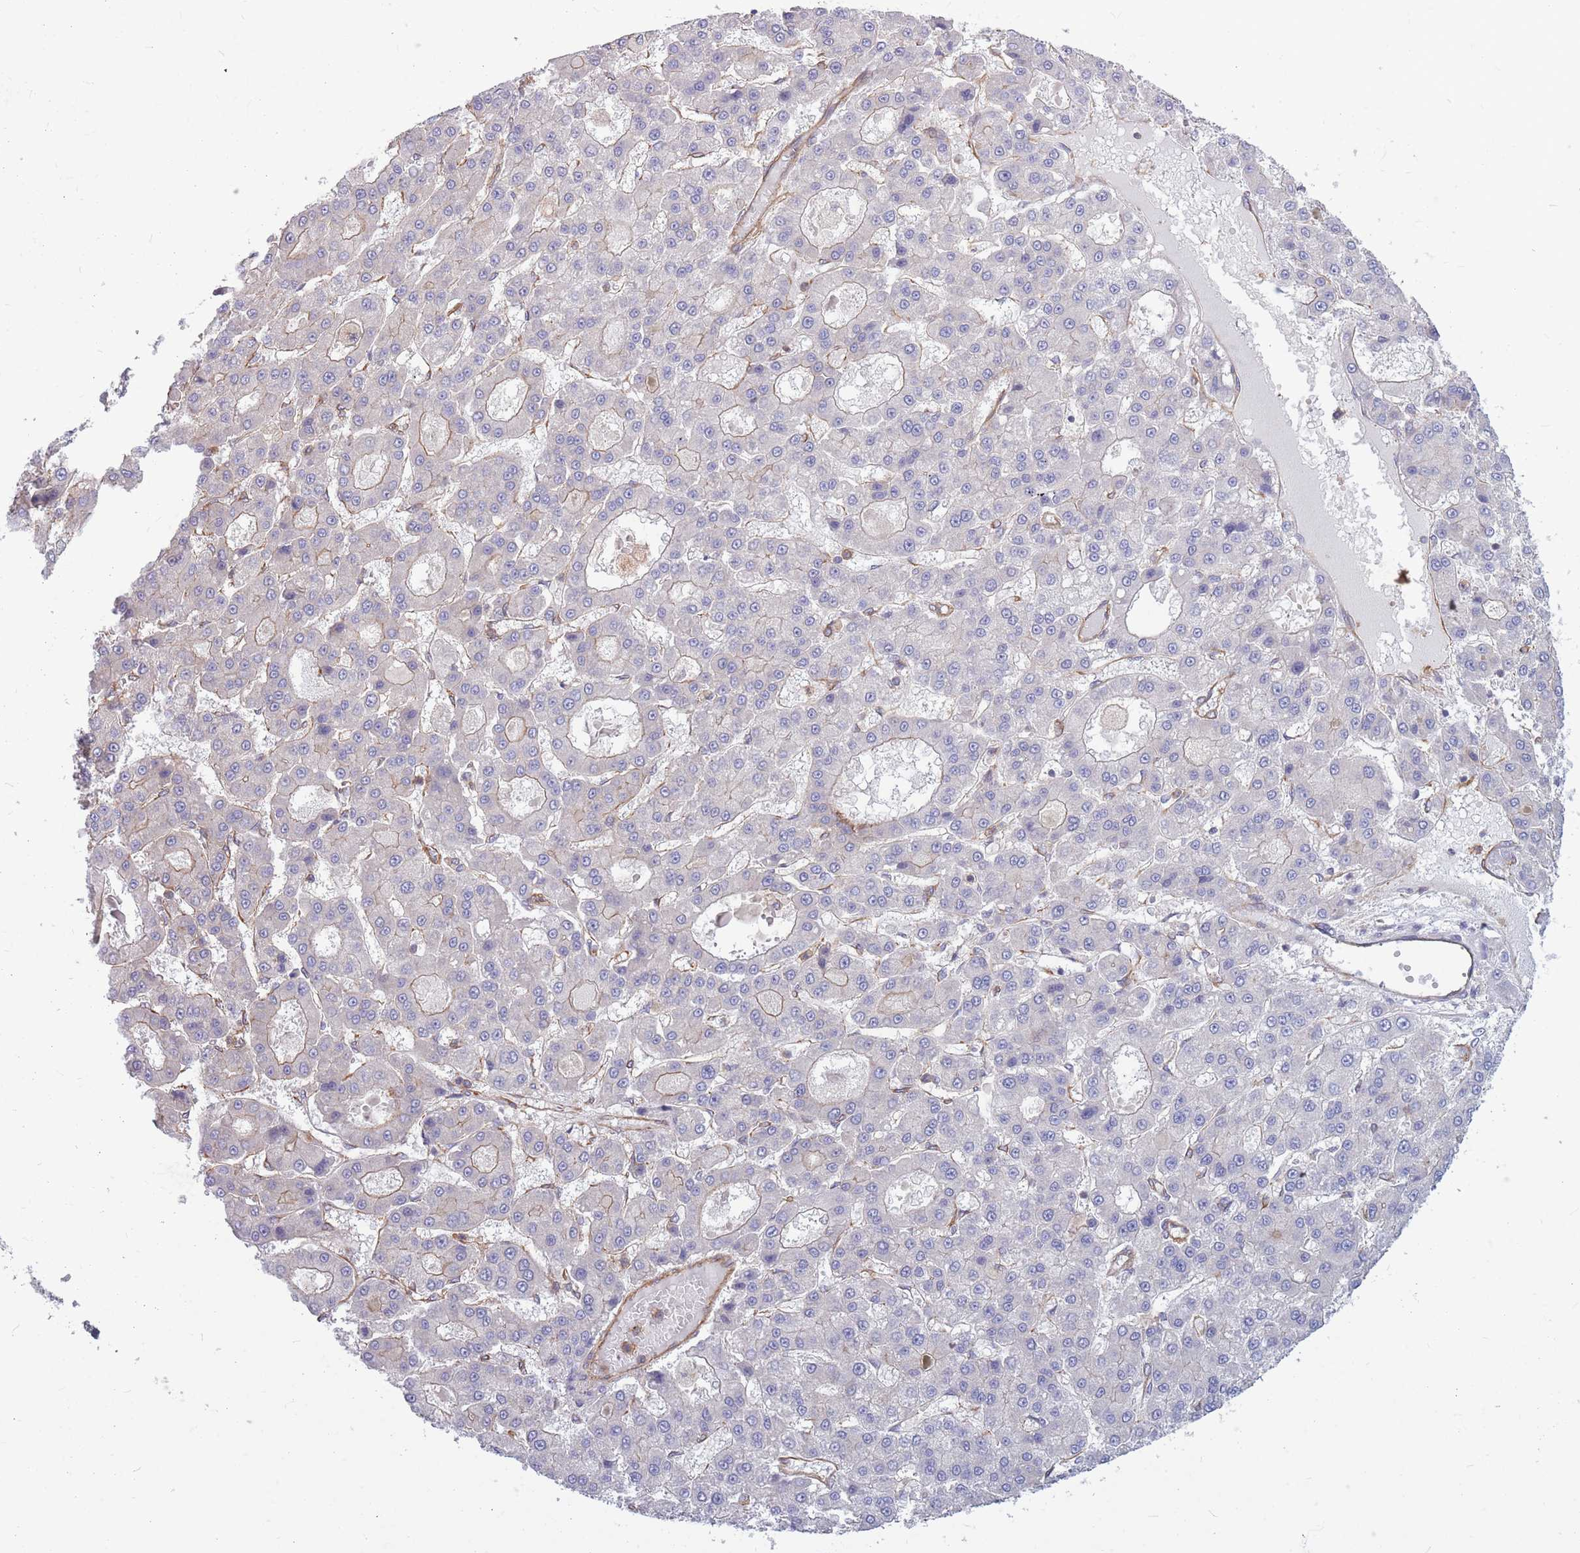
{"staining": {"intensity": "weak", "quantity": "25%-75%", "location": "cytoplasmic/membranous"}, "tissue": "liver cancer", "cell_type": "Tumor cells", "image_type": "cancer", "snomed": [{"axis": "morphology", "description": "Carcinoma, Hepatocellular, NOS"}, {"axis": "topography", "description": "Liver"}], "caption": "Hepatocellular carcinoma (liver) stained with immunohistochemistry (IHC) demonstrates weak cytoplasmic/membranous expression in approximately 25%-75% of tumor cells. (IHC, brightfield microscopy, high magnification).", "gene": "GGA1", "patient": {"sex": "male", "age": 70}}